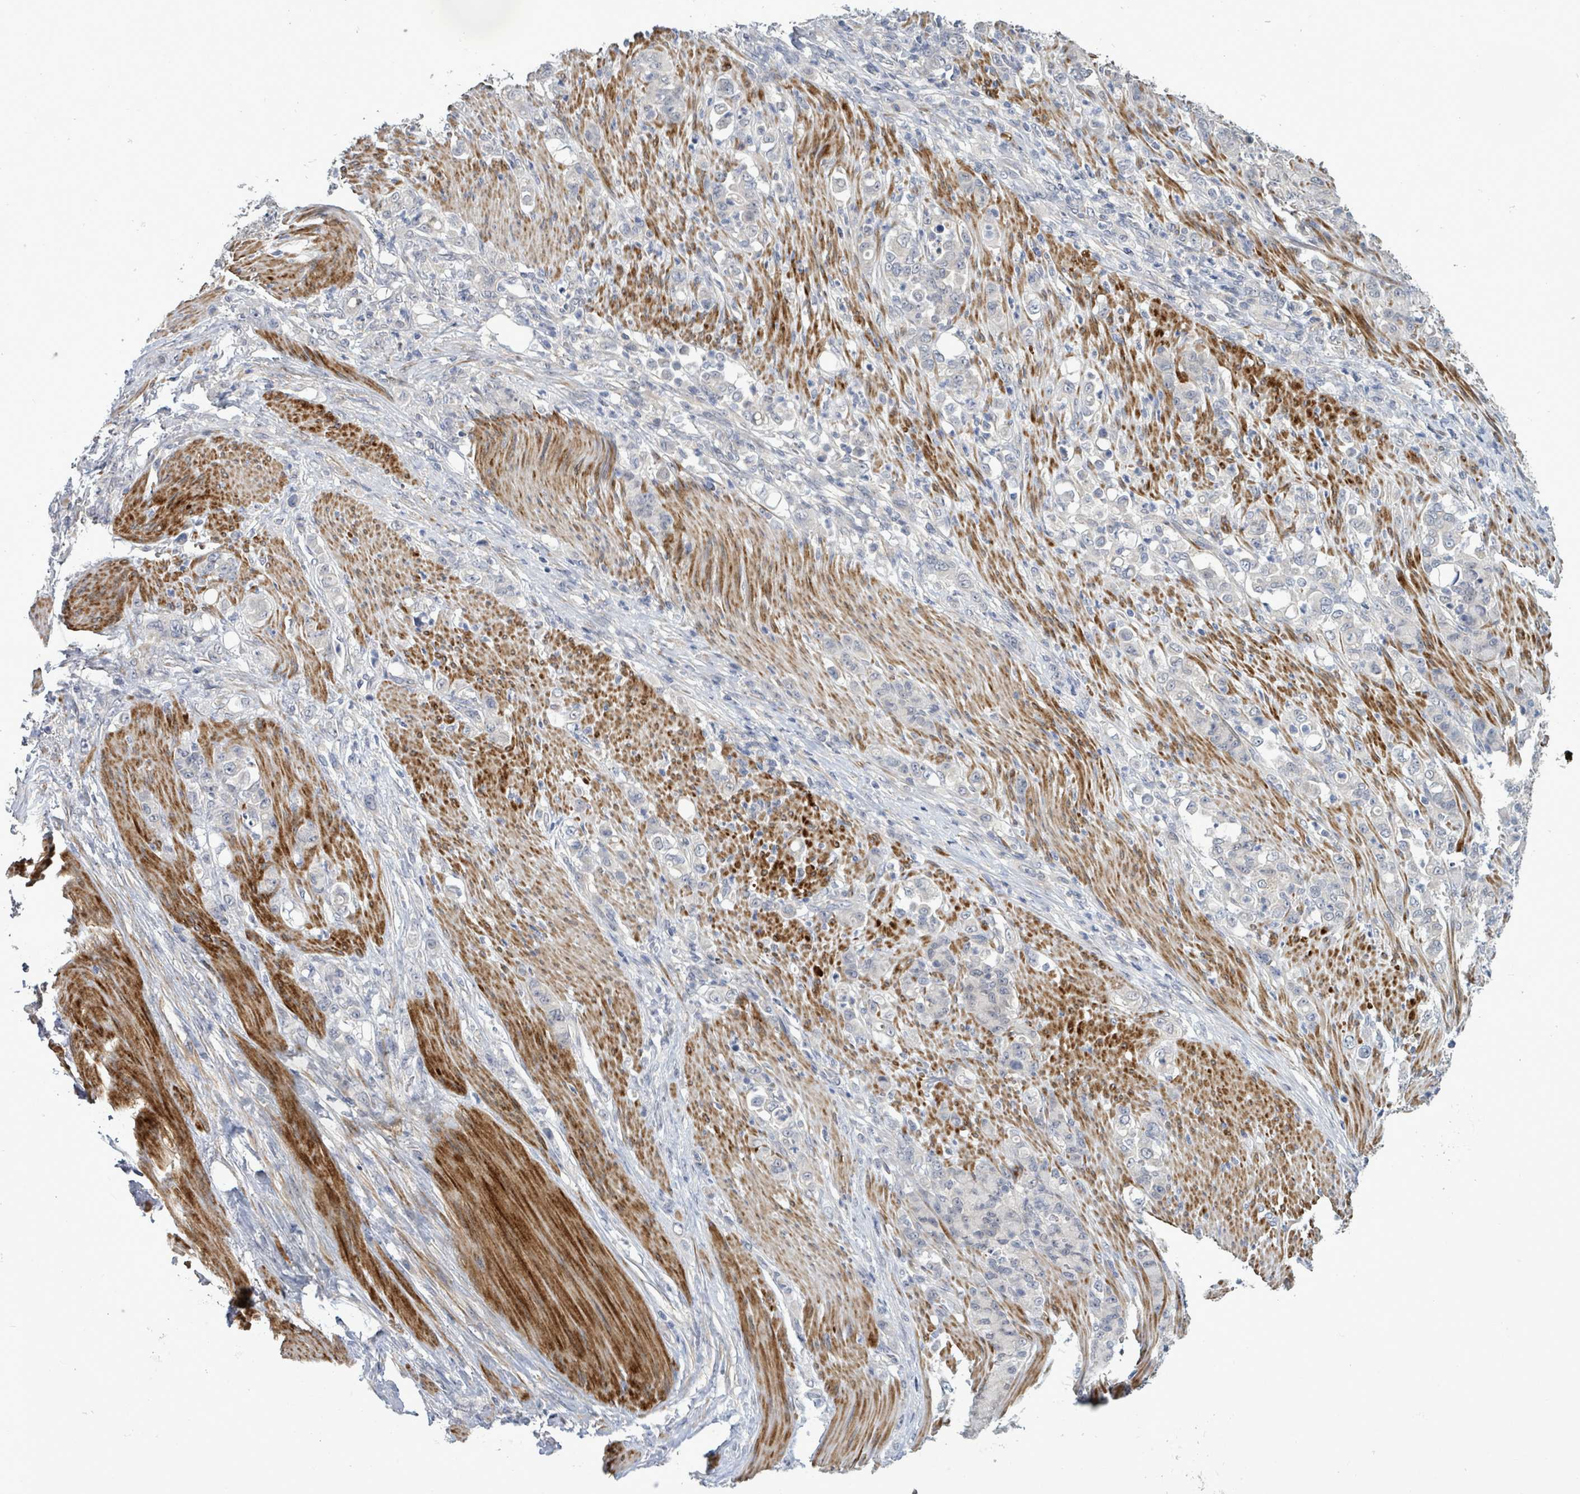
{"staining": {"intensity": "negative", "quantity": "none", "location": "none"}, "tissue": "stomach cancer", "cell_type": "Tumor cells", "image_type": "cancer", "snomed": [{"axis": "morphology", "description": "Normal tissue, NOS"}, {"axis": "morphology", "description": "Adenocarcinoma, NOS"}, {"axis": "topography", "description": "Stomach"}], "caption": "This is an IHC photomicrograph of adenocarcinoma (stomach). There is no positivity in tumor cells.", "gene": "AMMECR1", "patient": {"sex": "female", "age": 79}}